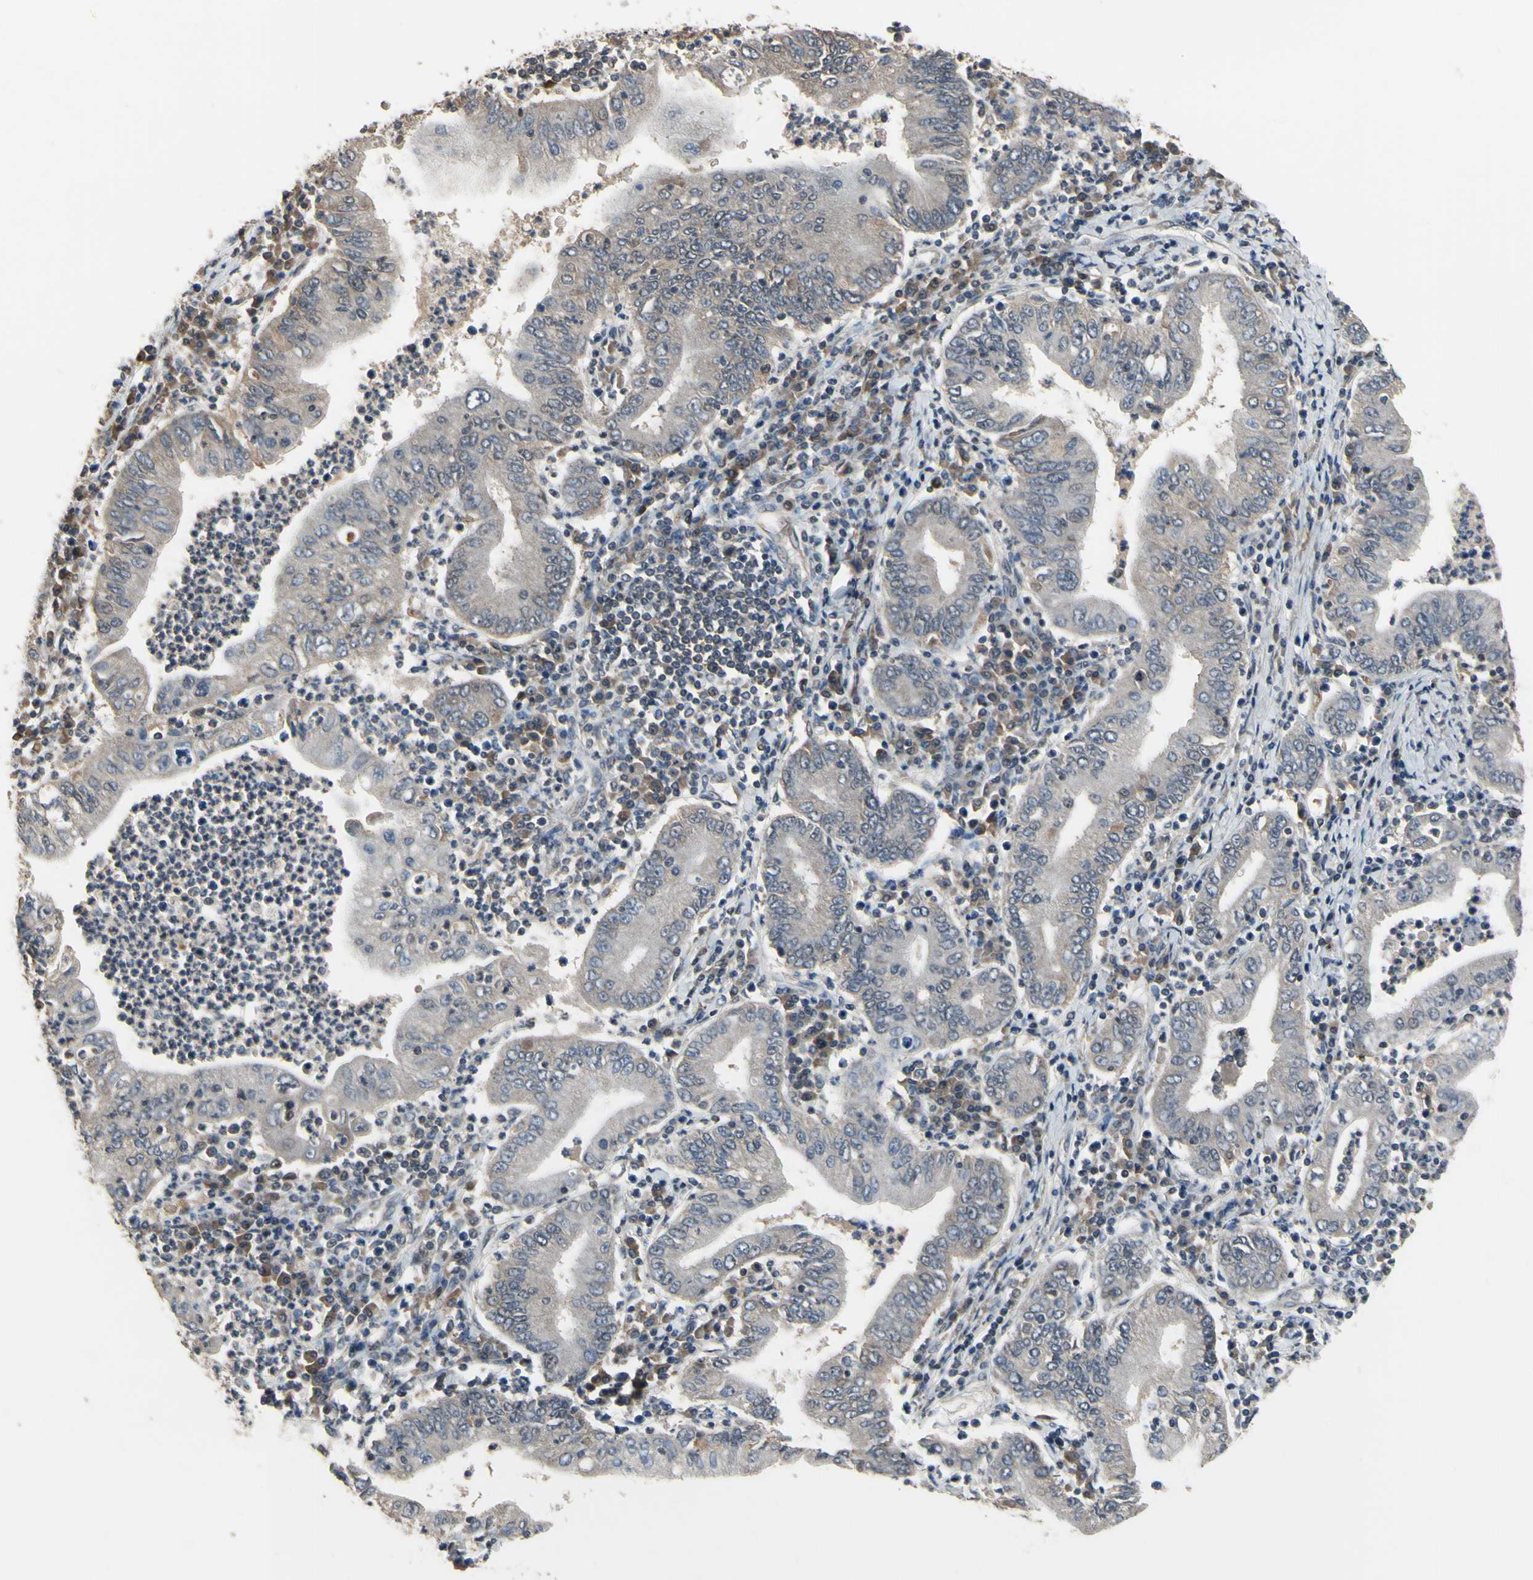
{"staining": {"intensity": "weak", "quantity": "<25%", "location": "cytoplasmic/membranous"}, "tissue": "stomach cancer", "cell_type": "Tumor cells", "image_type": "cancer", "snomed": [{"axis": "morphology", "description": "Normal tissue, NOS"}, {"axis": "morphology", "description": "Adenocarcinoma, NOS"}, {"axis": "topography", "description": "Esophagus"}, {"axis": "topography", "description": "Stomach, upper"}, {"axis": "topography", "description": "Peripheral nerve tissue"}], "caption": "Histopathology image shows no significant protein expression in tumor cells of stomach cancer.", "gene": "ZNF174", "patient": {"sex": "male", "age": 62}}